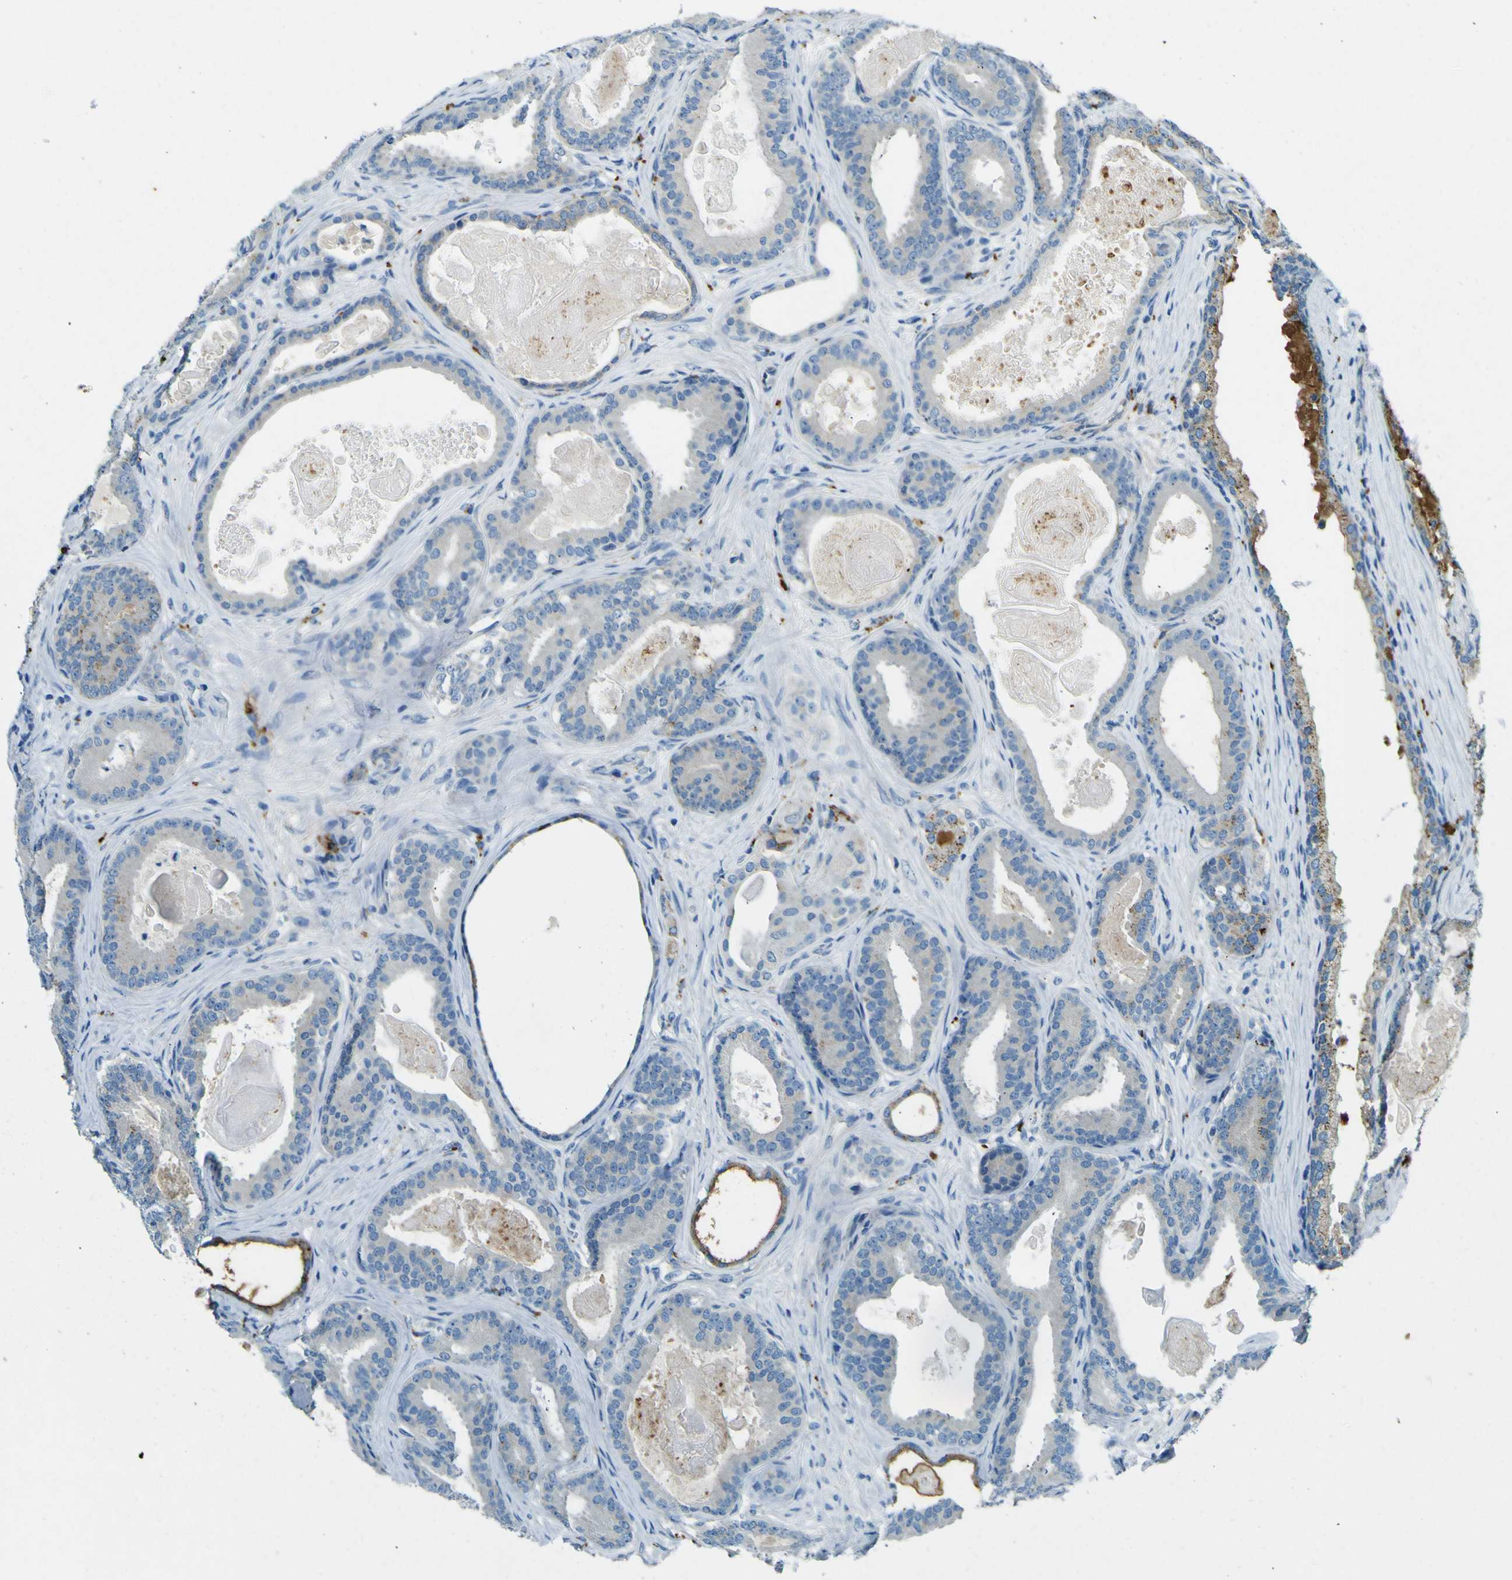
{"staining": {"intensity": "negative", "quantity": "none", "location": "none"}, "tissue": "prostate cancer", "cell_type": "Tumor cells", "image_type": "cancer", "snomed": [{"axis": "morphology", "description": "Adenocarcinoma, High grade"}, {"axis": "topography", "description": "Prostate"}], "caption": "High power microscopy image of an IHC photomicrograph of prostate cancer, revealing no significant positivity in tumor cells. (DAB immunohistochemistry (IHC) with hematoxylin counter stain).", "gene": "PDE9A", "patient": {"sex": "male", "age": 60}}